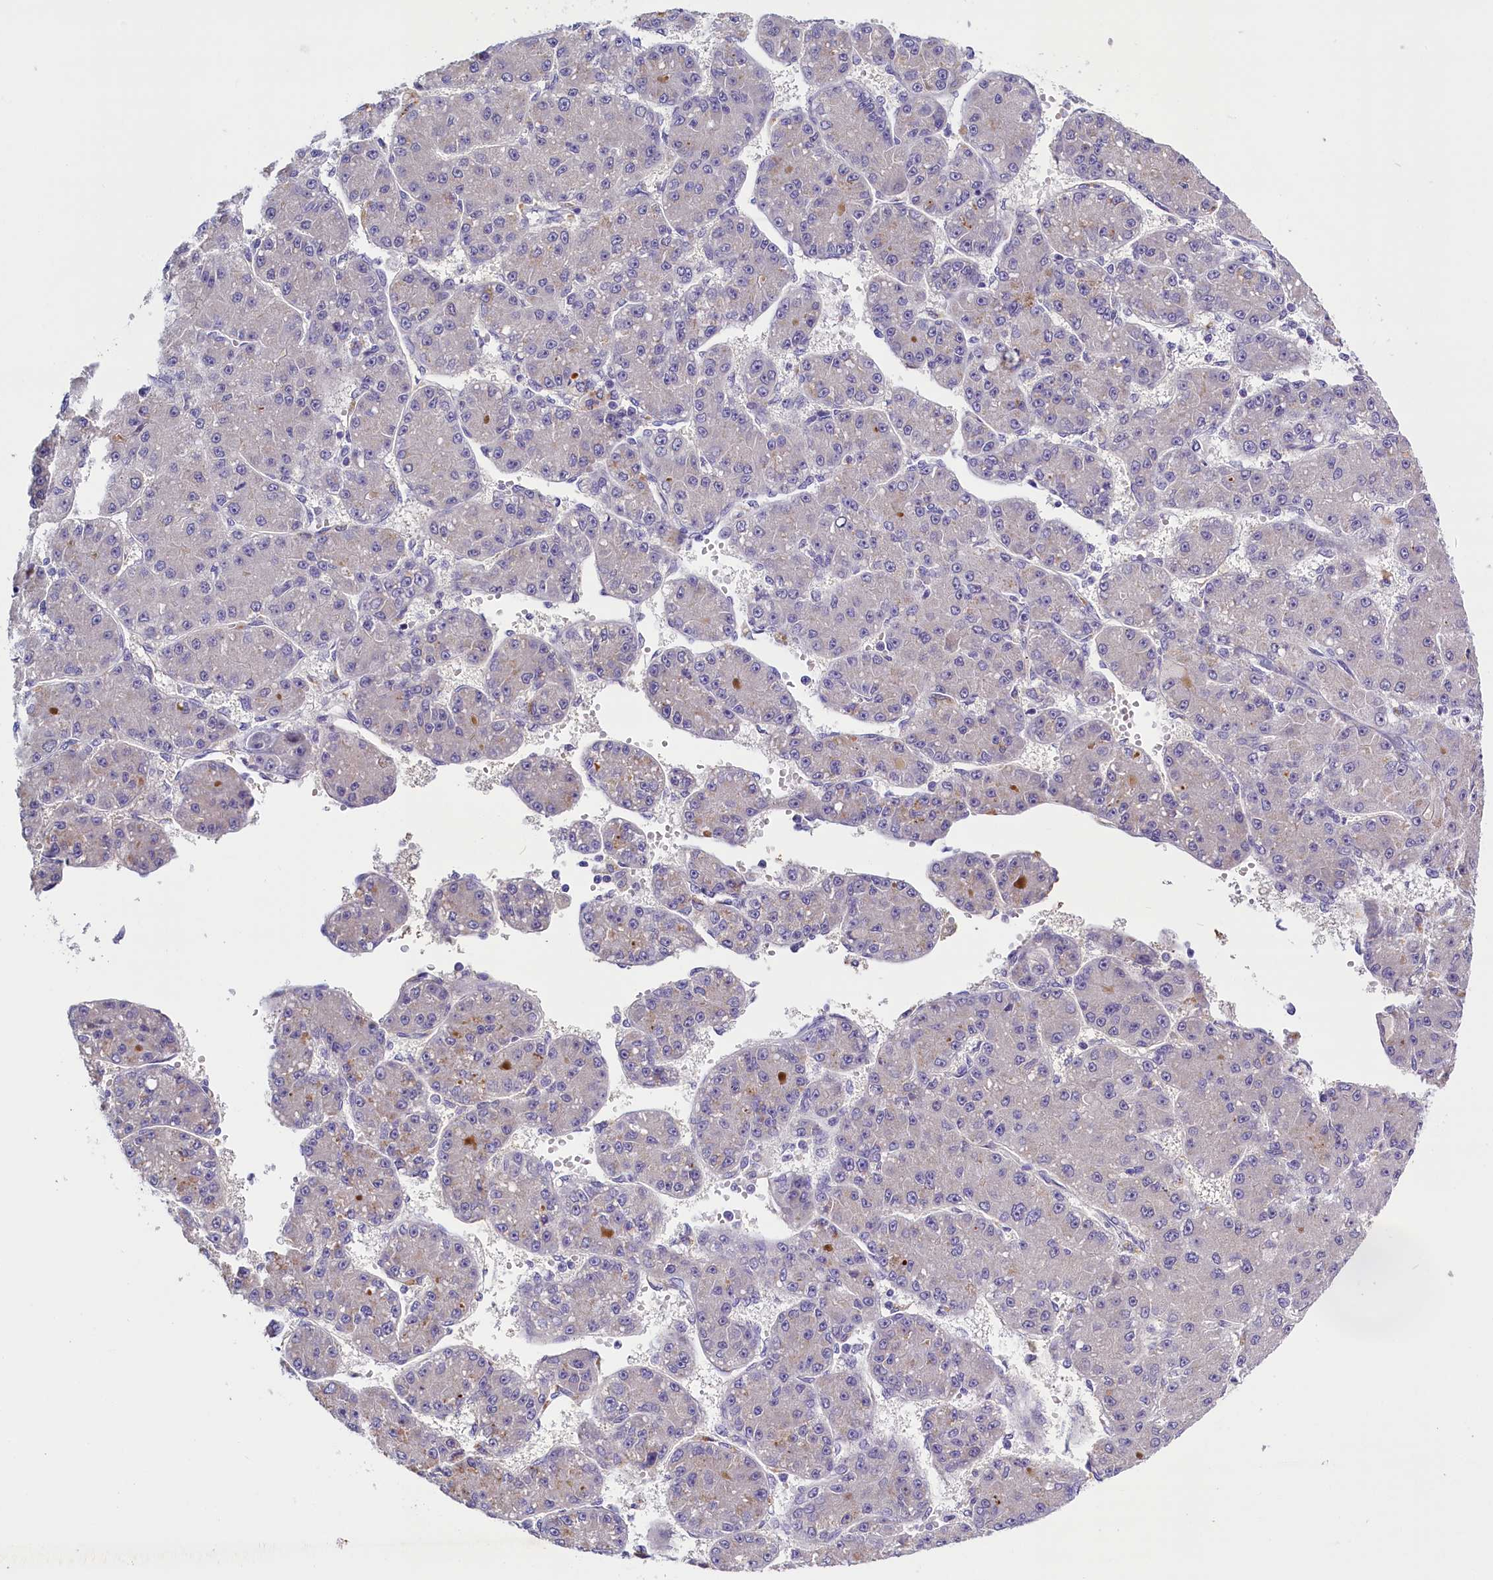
{"staining": {"intensity": "negative", "quantity": "none", "location": "none"}, "tissue": "liver cancer", "cell_type": "Tumor cells", "image_type": "cancer", "snomed": [{"axis": "morphology", "description": "Carcinoma, Hepatocellular, NOS"}, {"axis": "topography", "description": "Liver"}], "caption": "Hepatocellular carcinoma (liver) was stained to show a protein in brown. There is no significant expression in tumor cells. (Stains: DAB IHC with hematoxylin counter stain, Microscopy: brightfield microscopy at high magnification).", "gene": "RTTN", "patient": {"sex": "male", "age": 67}}